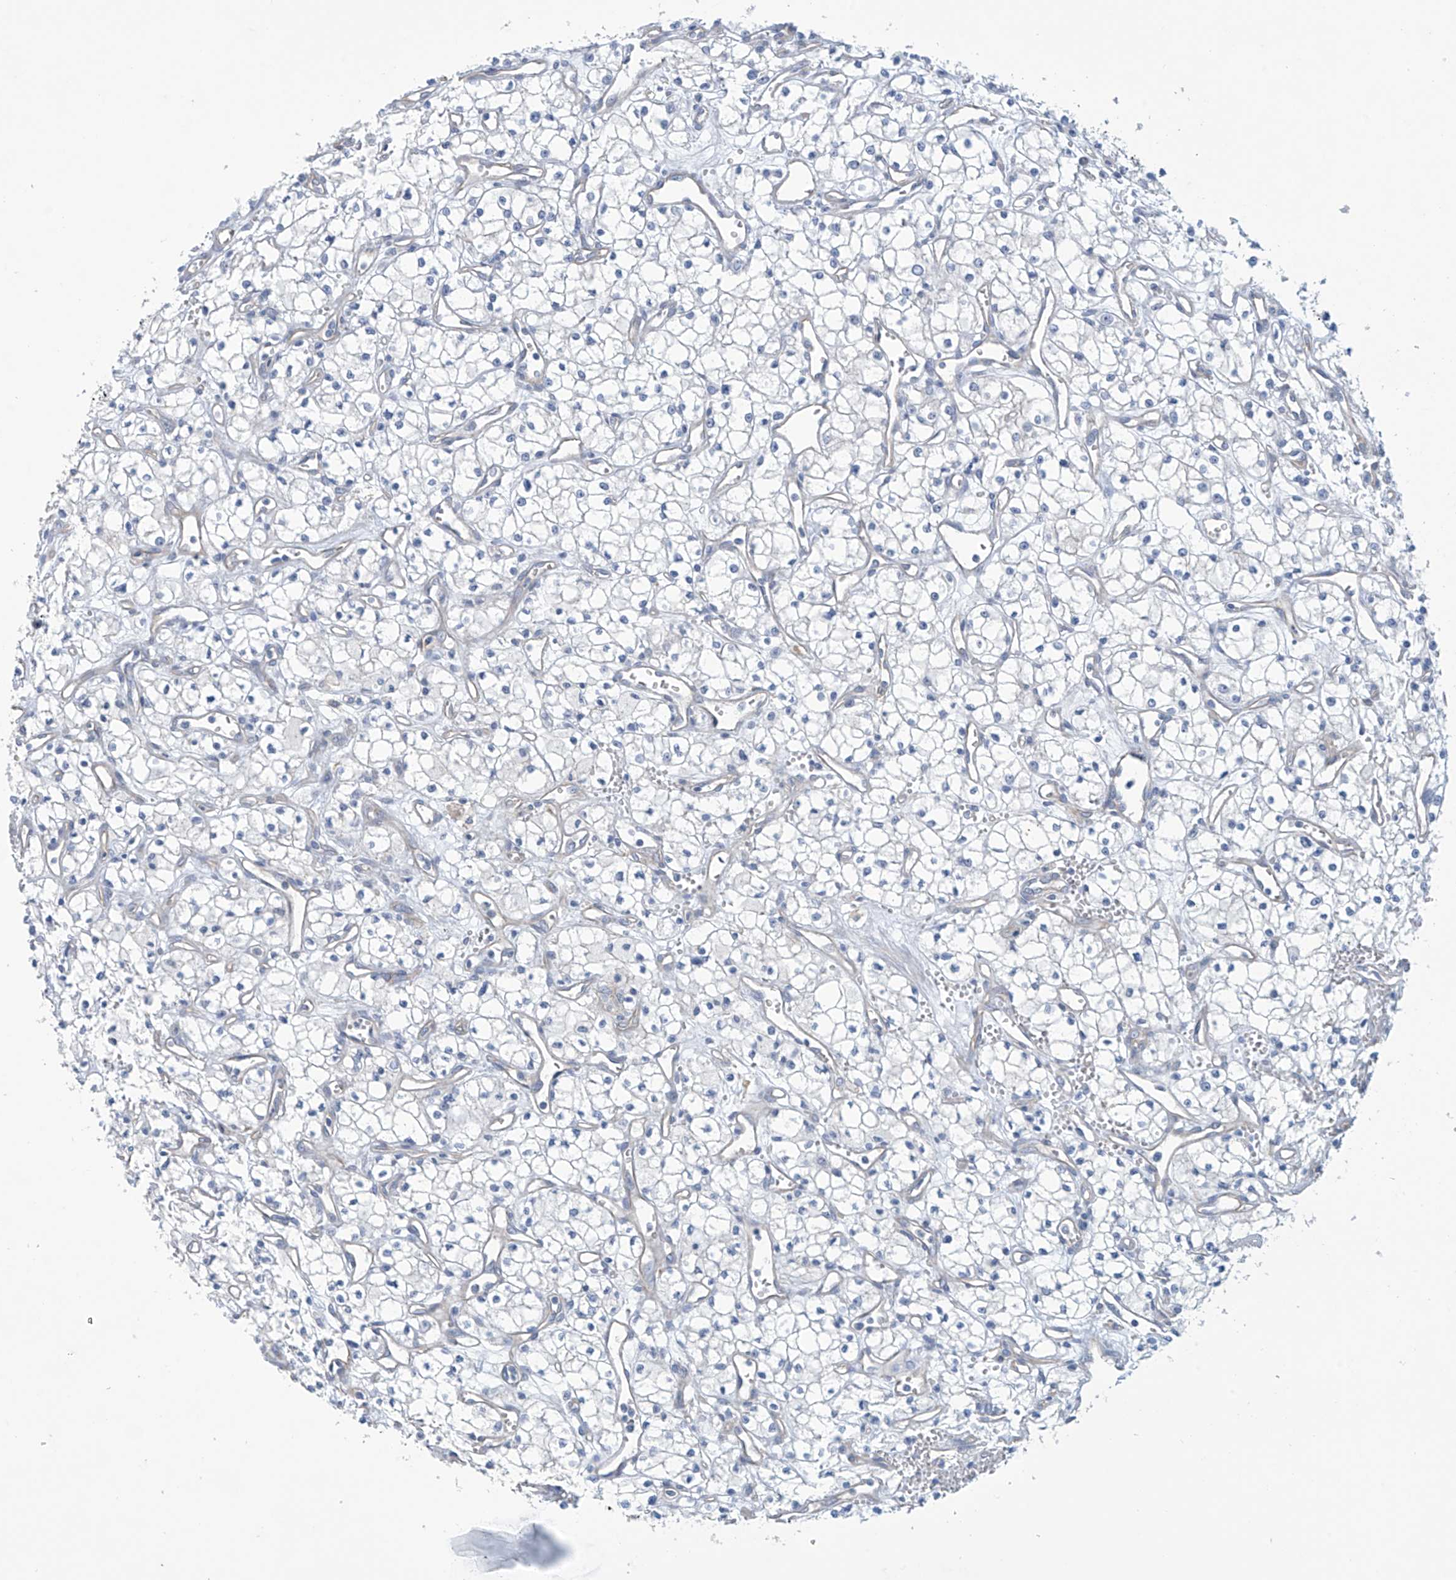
{"staining": {"intensity": "negative", "quantity": "none", "location": "none"}, "tissue": "renal cancer", "cell_type": "Tumor cells", "image_type": "cancer", "snomed": [{"axis": "morphology", "description": "Adenocarcinoma, NOS"}, {"axis": "topography", "description": "Kidney"}], "caption": "A high-resolution histopathology image shows immunohistochemistry staining of renal adenocarcinoma, which reveals no significant expression in tumor cells.", "gene": "ABHD13", "patient": {"sex": "male", "age": 59}}